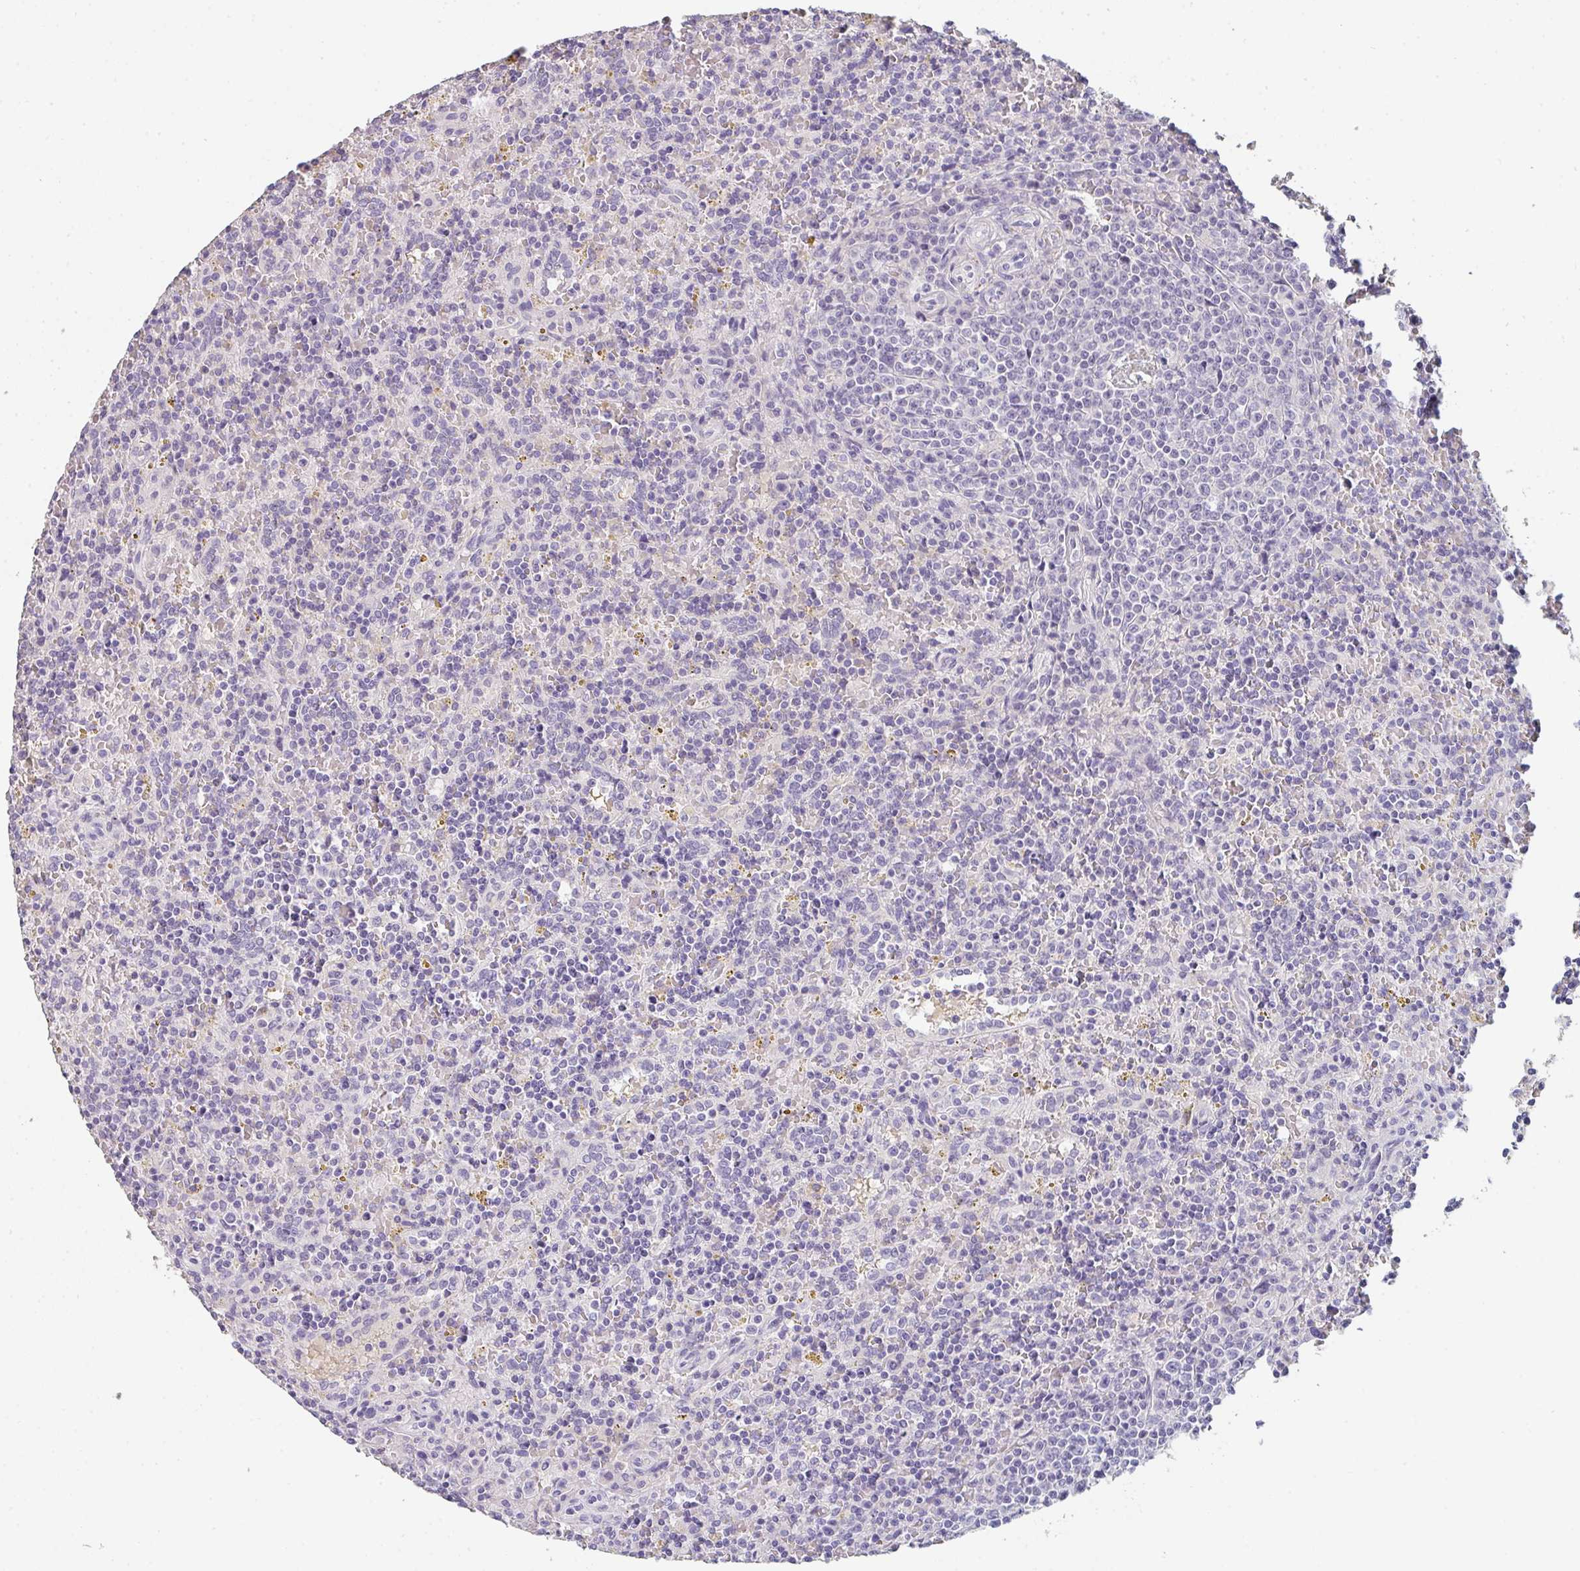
{"staining": {"intensity": "negative", "quantity": "none", "location": "none"}, "tissue": "lymphoma", "cell_type": "Tumor cells", "image_type": "cancer", "snomed": [{"axis": "morphology", "description": "Malignant lymphoma, non-Hodgkin's type, Low grade"}, {"axis": "topography", "description": "Spleen"}], "caption": "A micrograph of human malignant lymphoma, non-Hodgkin's type (low-grade) is negative for staining in tumor cells. (DAB (3,3'-diaminobenzidine) IHC, high magnification).", "gene": "C1QTNF8", "patient": {"sex": "male", "age": 67}}